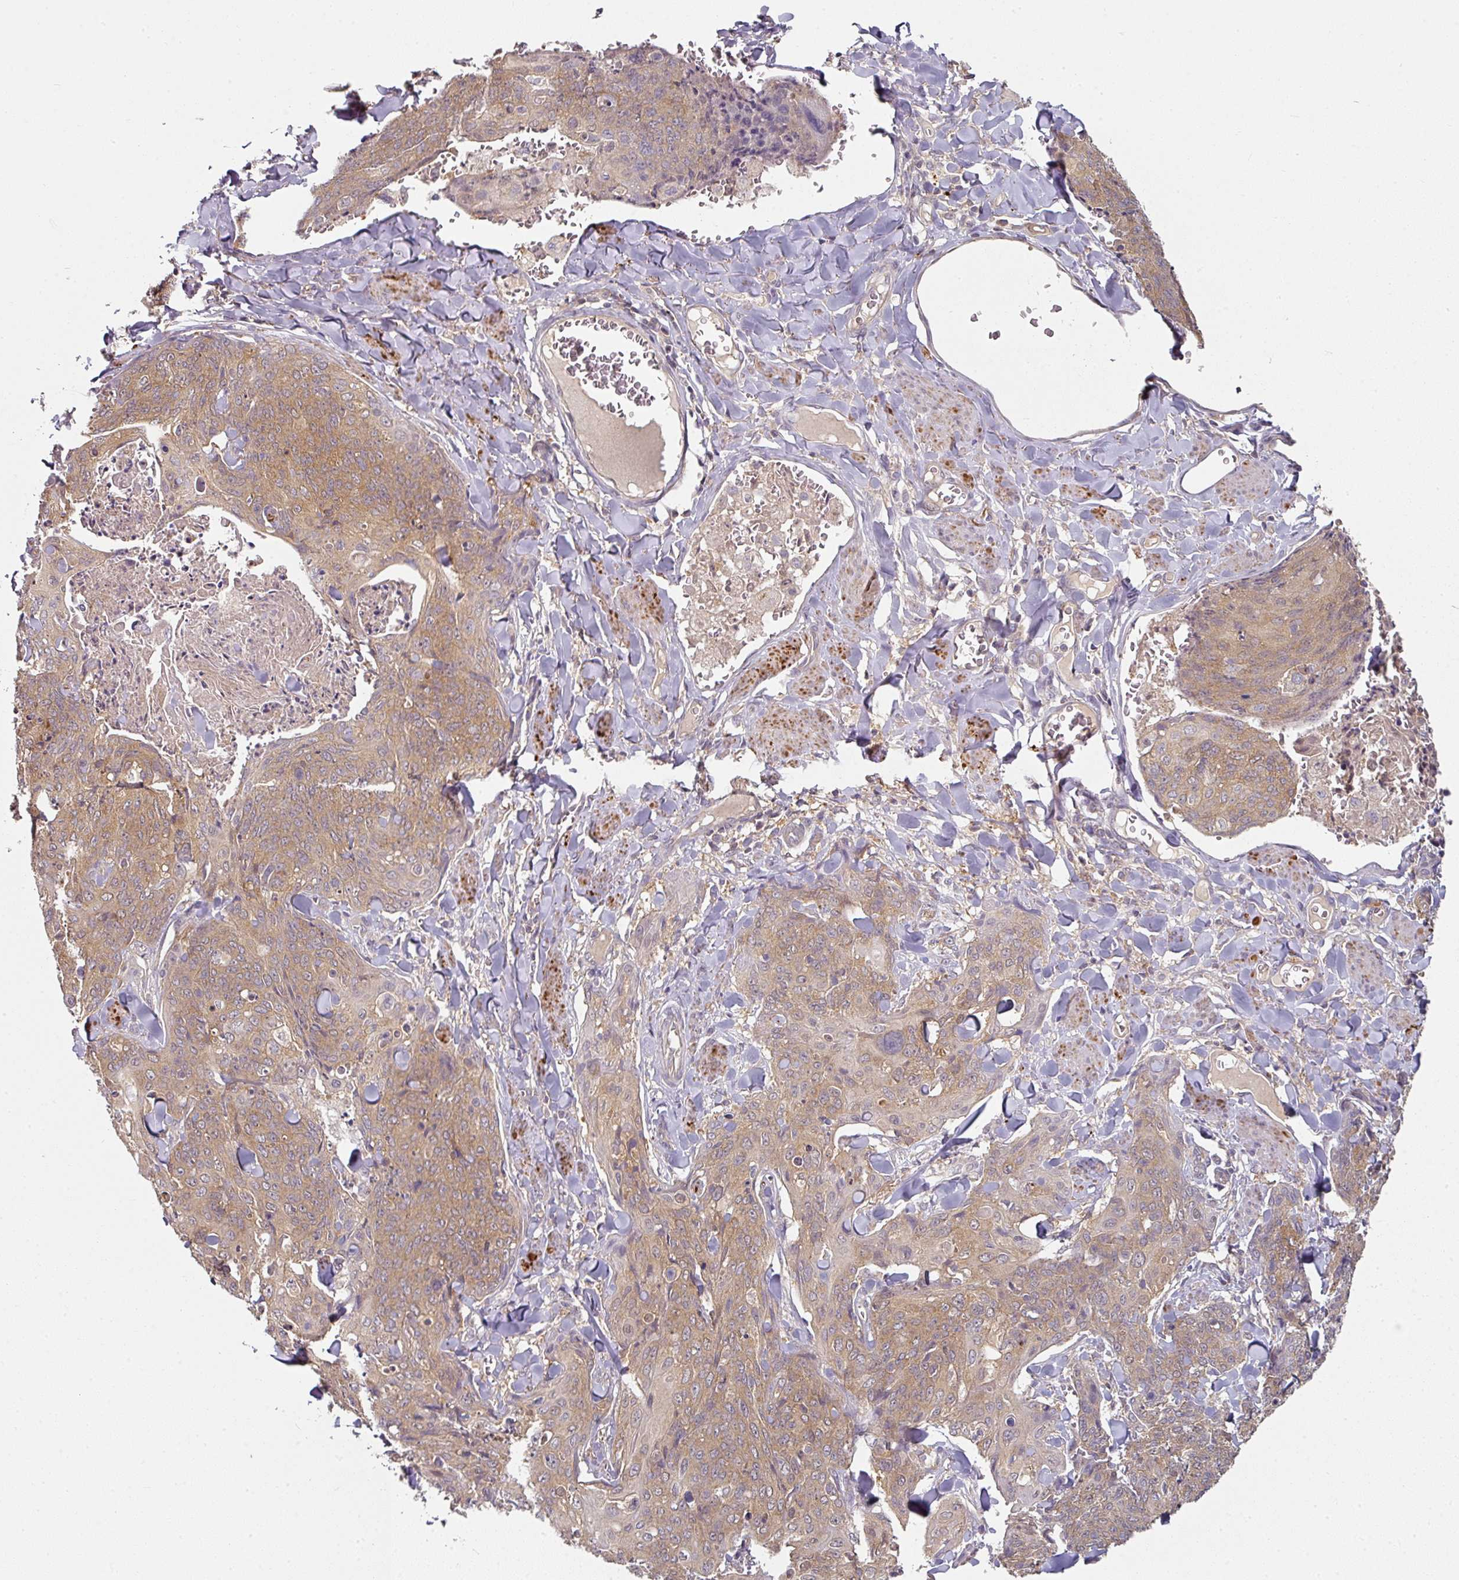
{"staining": {"intensity": "moderate", "quantity": ">75%", "location": "cytoplasmic/membranous"}, "tissue": "skin cancer", "cell_type": "Tumor cells", "image_type": "cancer", "snomed": [{"axis": "morphology", "description": "Squamous cell carcinoma, NOS"}, {"axis": "topography", "description": "Skin"}, {"axis": "topography", "description": "Vulva"}], "caption": "Human skin squamous cell carcinoma stained for a protein (brown) shows moderate cytoplasmic/membranous positive staining in approximately >75% of tumor cells.", "gene": "MAP2K2", "patient": {"sex": "female", "age": 85}}